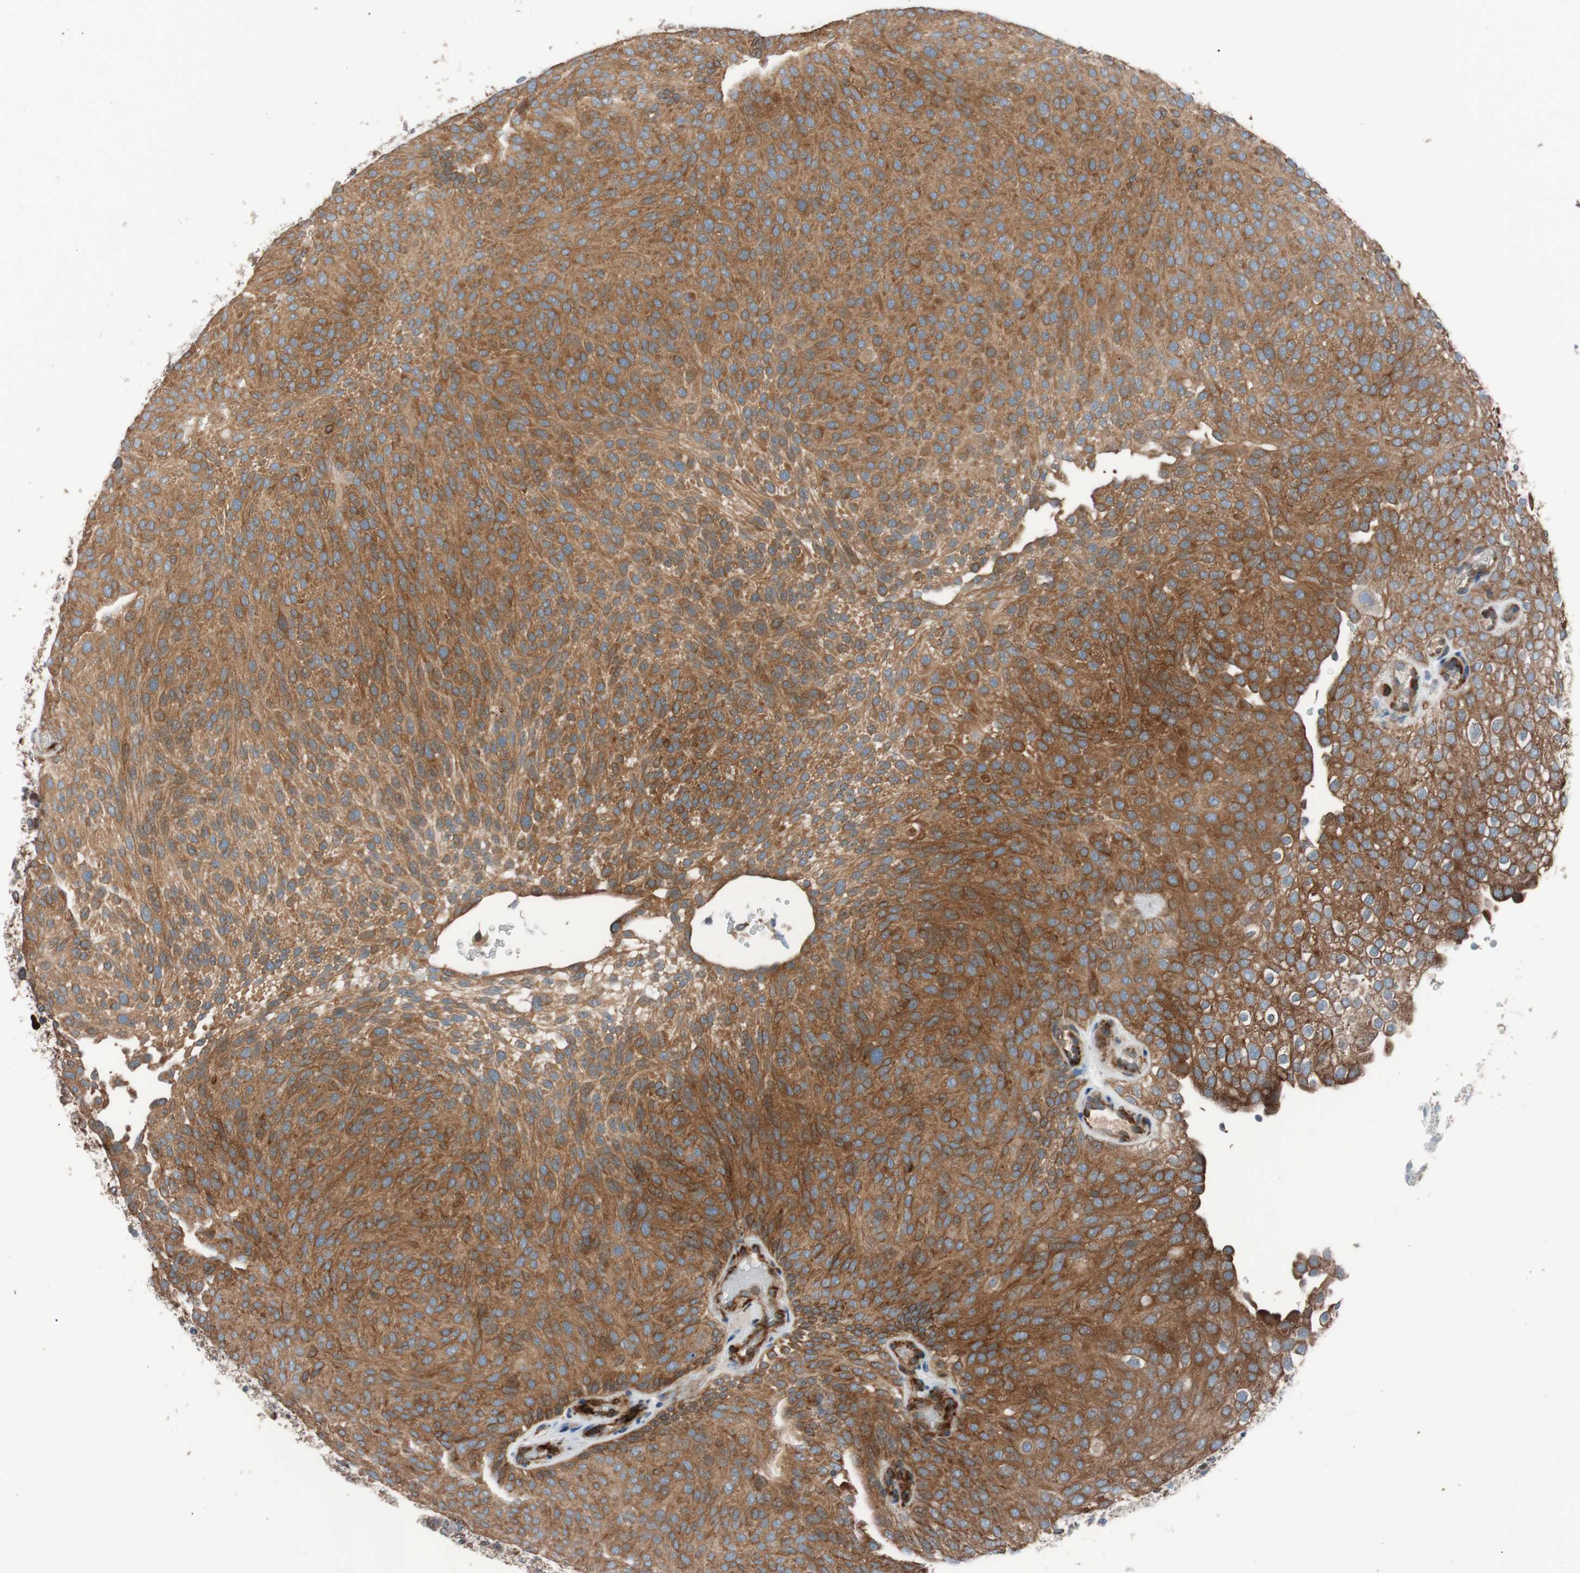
{"staining": {"intensity": "strong", "quantity": ">75%", "location": "cytoplasmic/membranous"}, "tissue": "urothelial cancer", "cell_type": "Tumor cells", "image_type": "cancer", "snomed": [{"axis": "morphology", "description": "Urothelial carcinoma, Low grade"}, {"axis": "topography", "description": "Urinary bladder"}], "caption": "Immunohistochemical staining of human urothelial cancer displays strong cytoplasmic/membranous protein staining in approximately >75% of tumor cells.", "gene": "FAAH", "patient": {"sex": "male", "age": 78}}